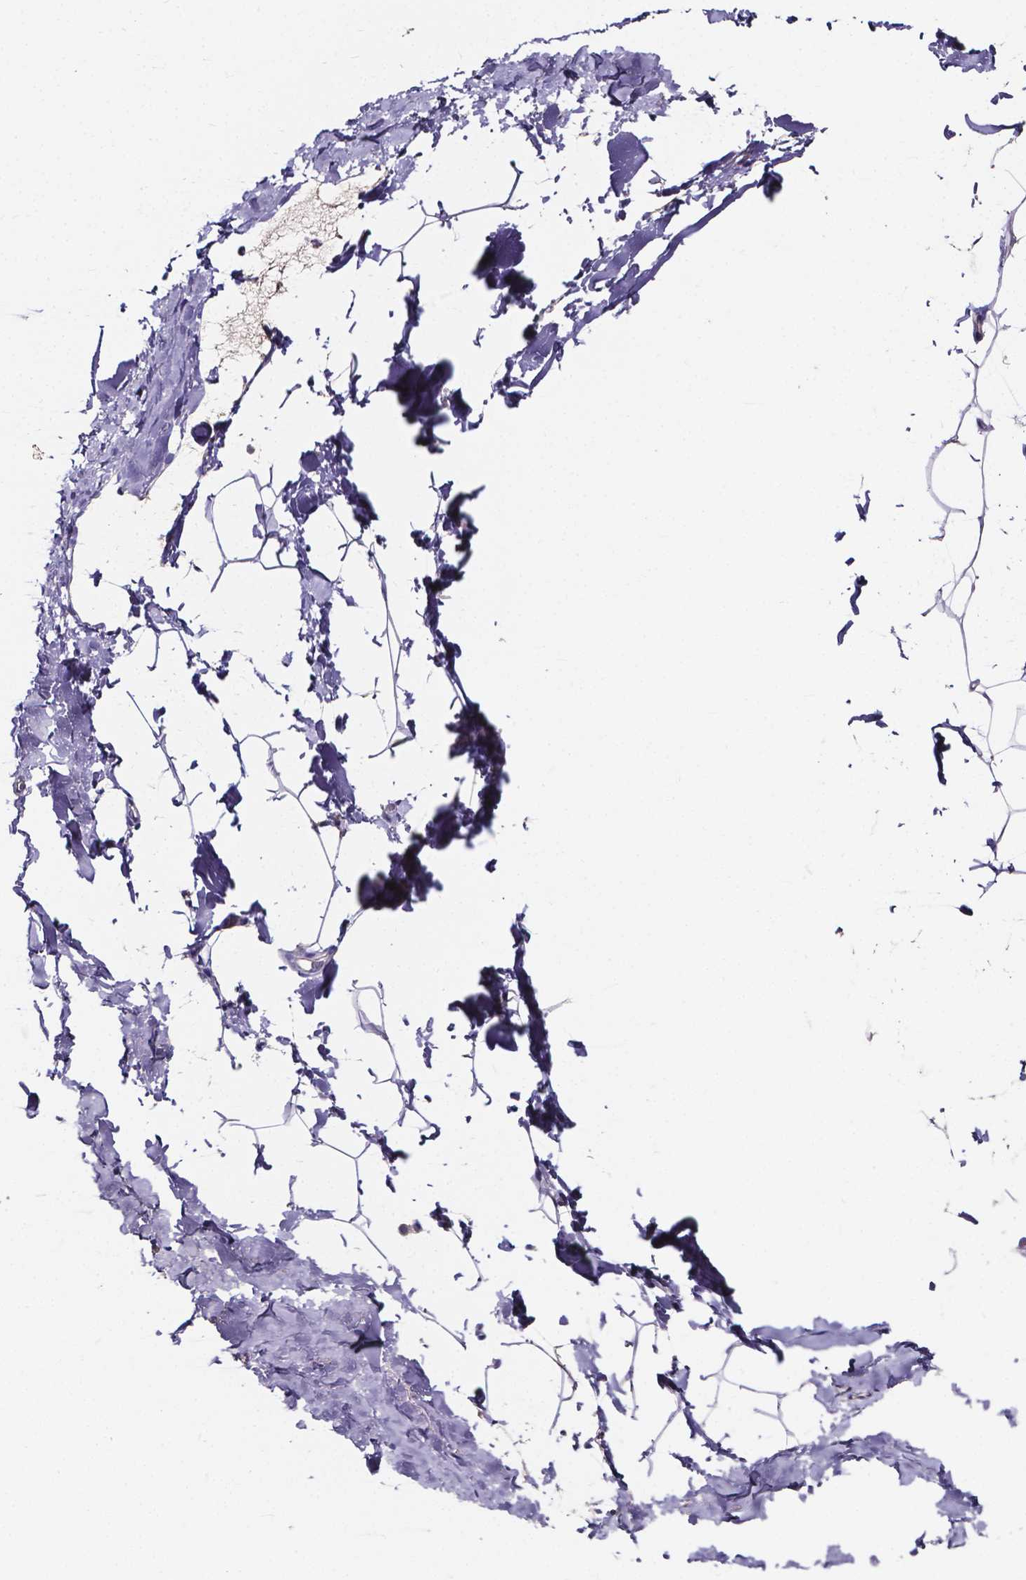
{"staining": {"intensity": "negative", "quantity": "none", "location": "none"}, "tissue": "breast", "cell_type": "Adipocytes", "image_type": "normal", "snomed": [{"axis": "morphology", "description": "Normal tissue, NOS"}, {"axis": "topography", "description": "Breast"}], "caption": "Protein analysis of unremarkable breast displays no significant expression in adipocytes. Brightfield microscopy of IHC stained with DAB (brown) and hematoxylin (blue), captured at high magnification.", "gene": "SPOCD1", "patient": {"sex": "female", "age": 32}}